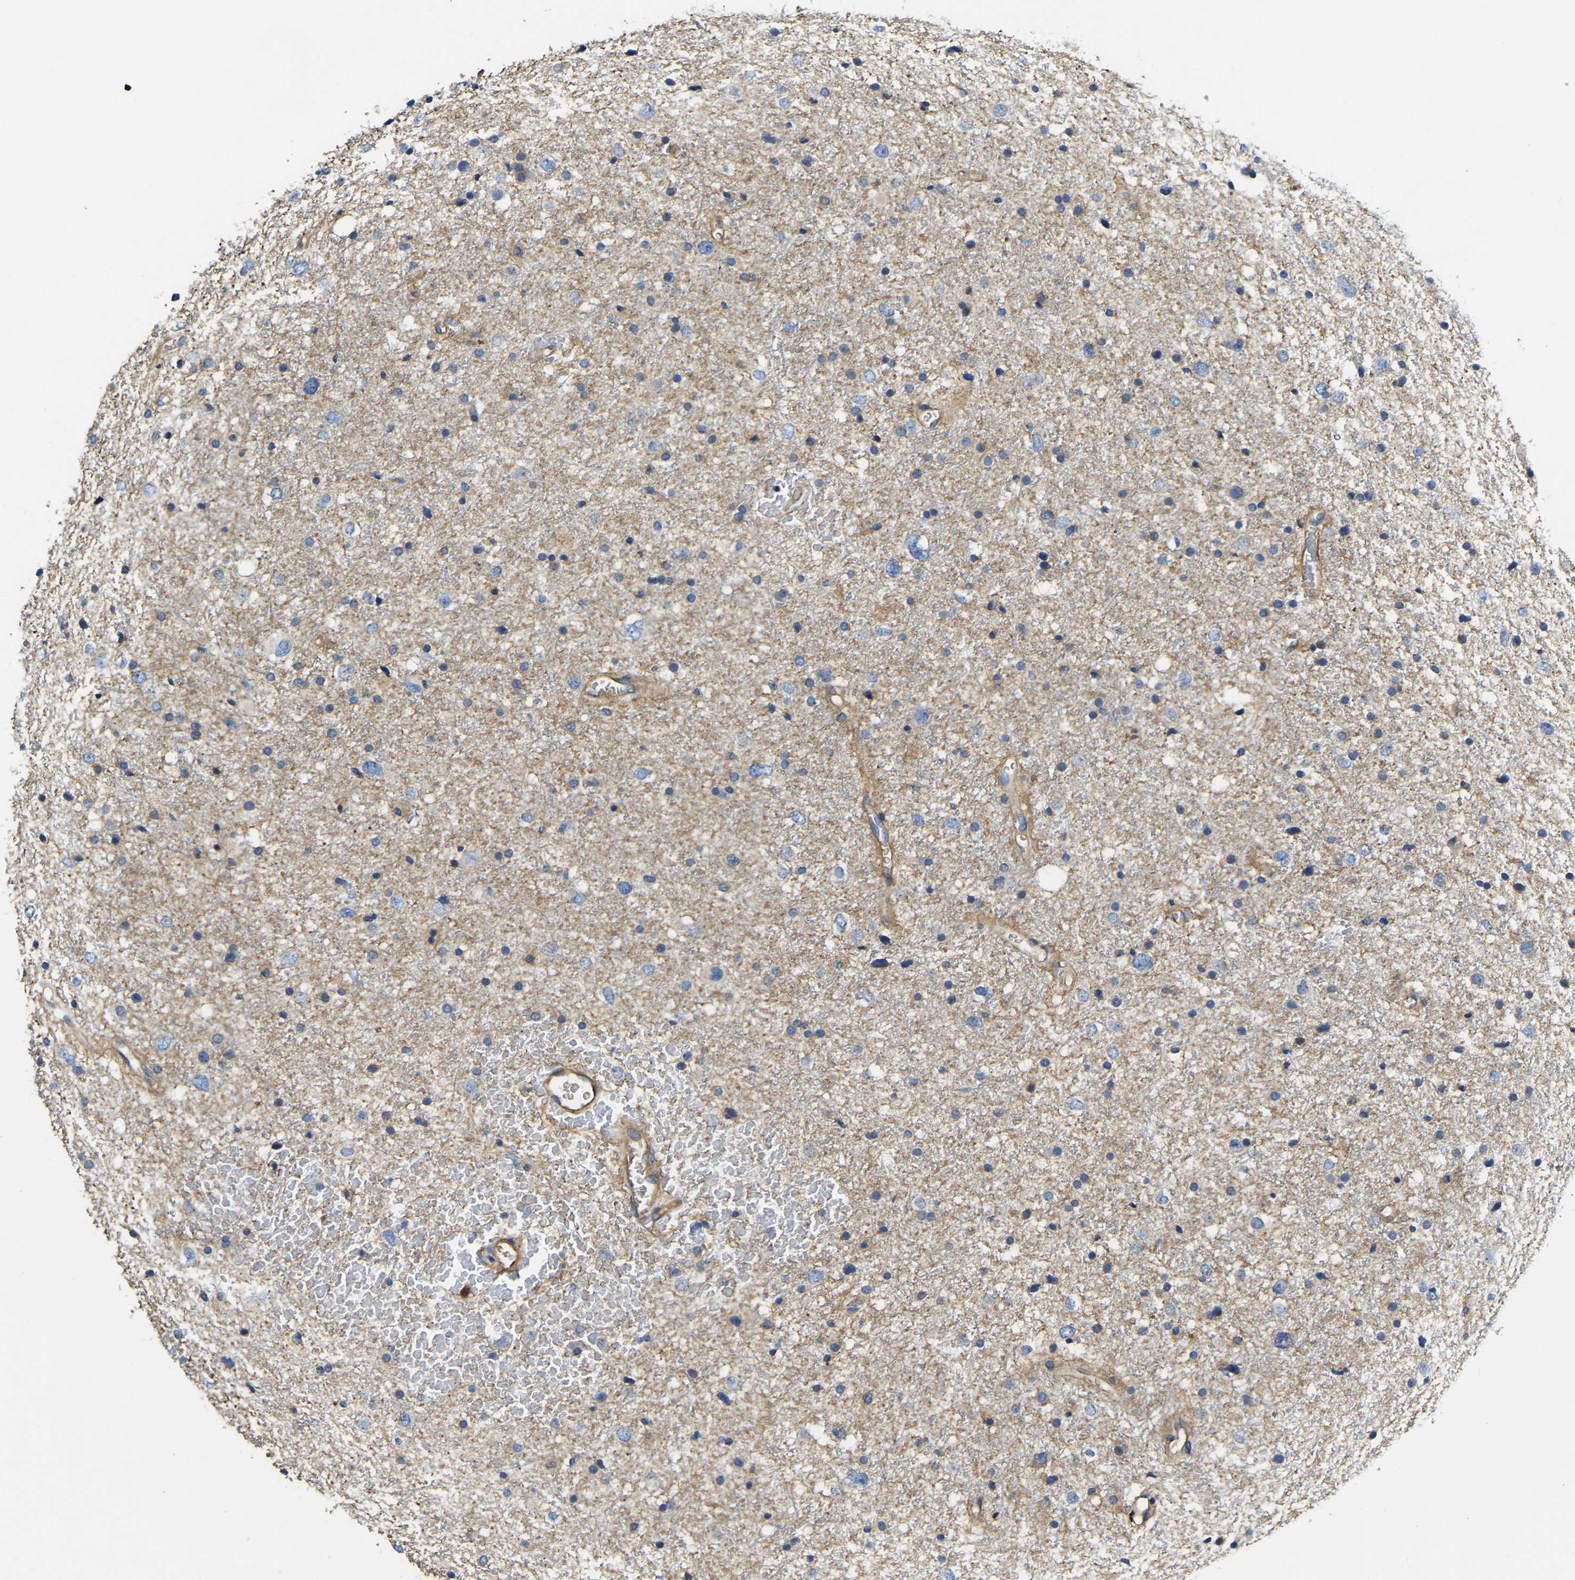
{"staining": {"intensity": "moderate", "quantity": "<25%", "location": "cytoplasmic/membranous"}, "tissue": "glioma", "cell_type": "Tumor cells", "image_type": "cancer", "snomed": [{"axis": "morphology", "description": "Glioma, malignant, Low grade"}, {"axis": "topography", "description": "Brain"}], "caption": "Protein staining shows moderate cytoplasmic/membranous expression in approximately <25% of tumor cells in glioma. The protein is shown in brown color, while the nuclei are stained blue.", "gene": "STAT2", "patient": {"sex": "female", "age": 37}}